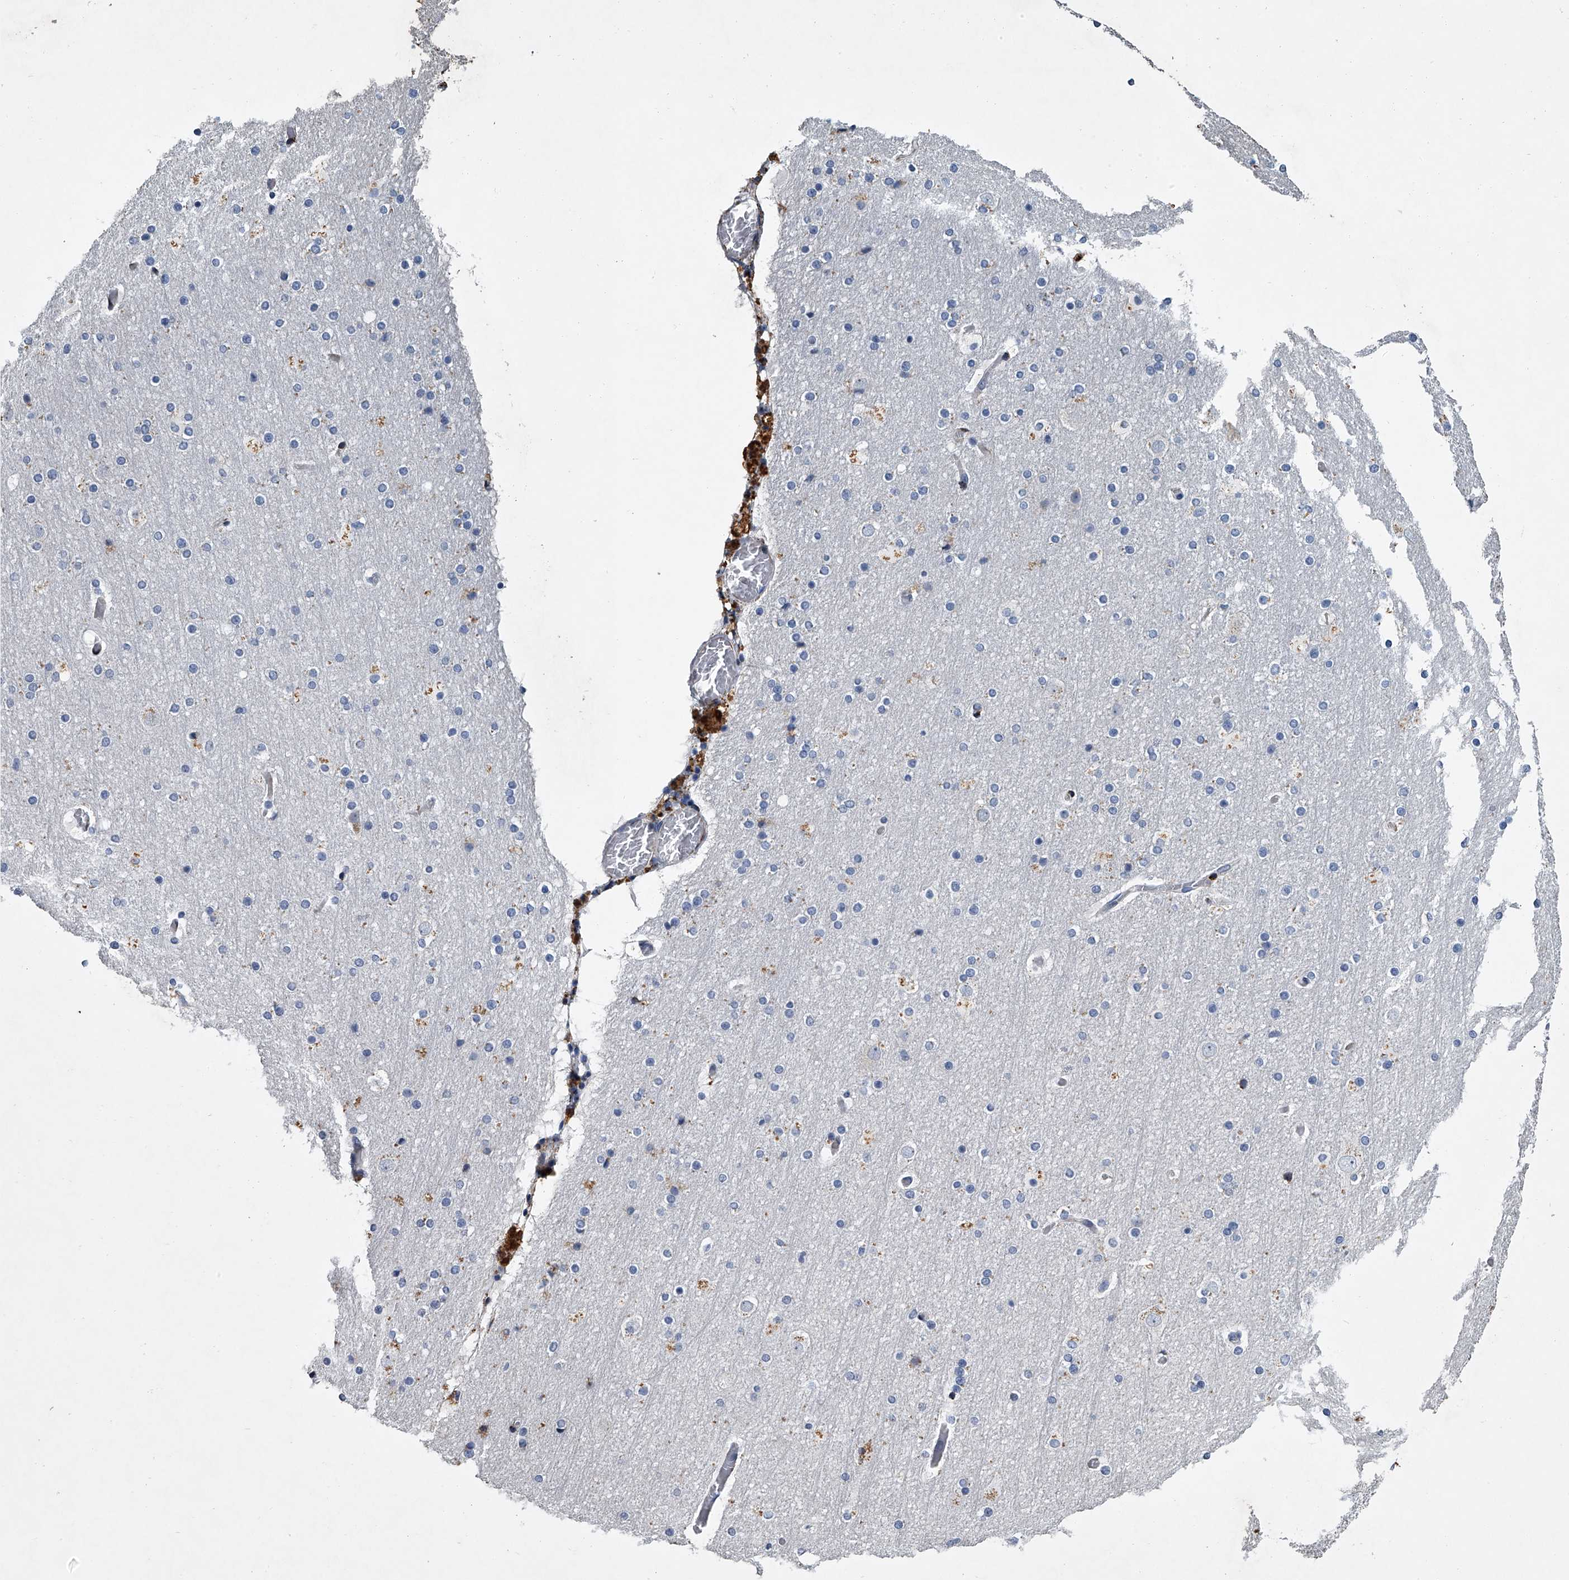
{"staining": {"intensity": "negative", "quantity": "none", "location": "none"}, "tissue": "cerebral cortex", "cell_type": "Endothelial cells", "image_type": "normal", "snomed": [{"axis": "morphology", "description": "Normal tissue, NOS"}, {"axis": "topography", "description": "Cerebral cortex"}], "caption": "Immunohistochemistry of benign cerebral cortex displays no expression in endothelial cells. (Stains: DAB immunohistochemistry with hematoxylin counter stain, Microscopy: brightfield microscopy at high magnification).", "gene": "TMEM63C", "patient": {"sex": "male", "age": 57}}